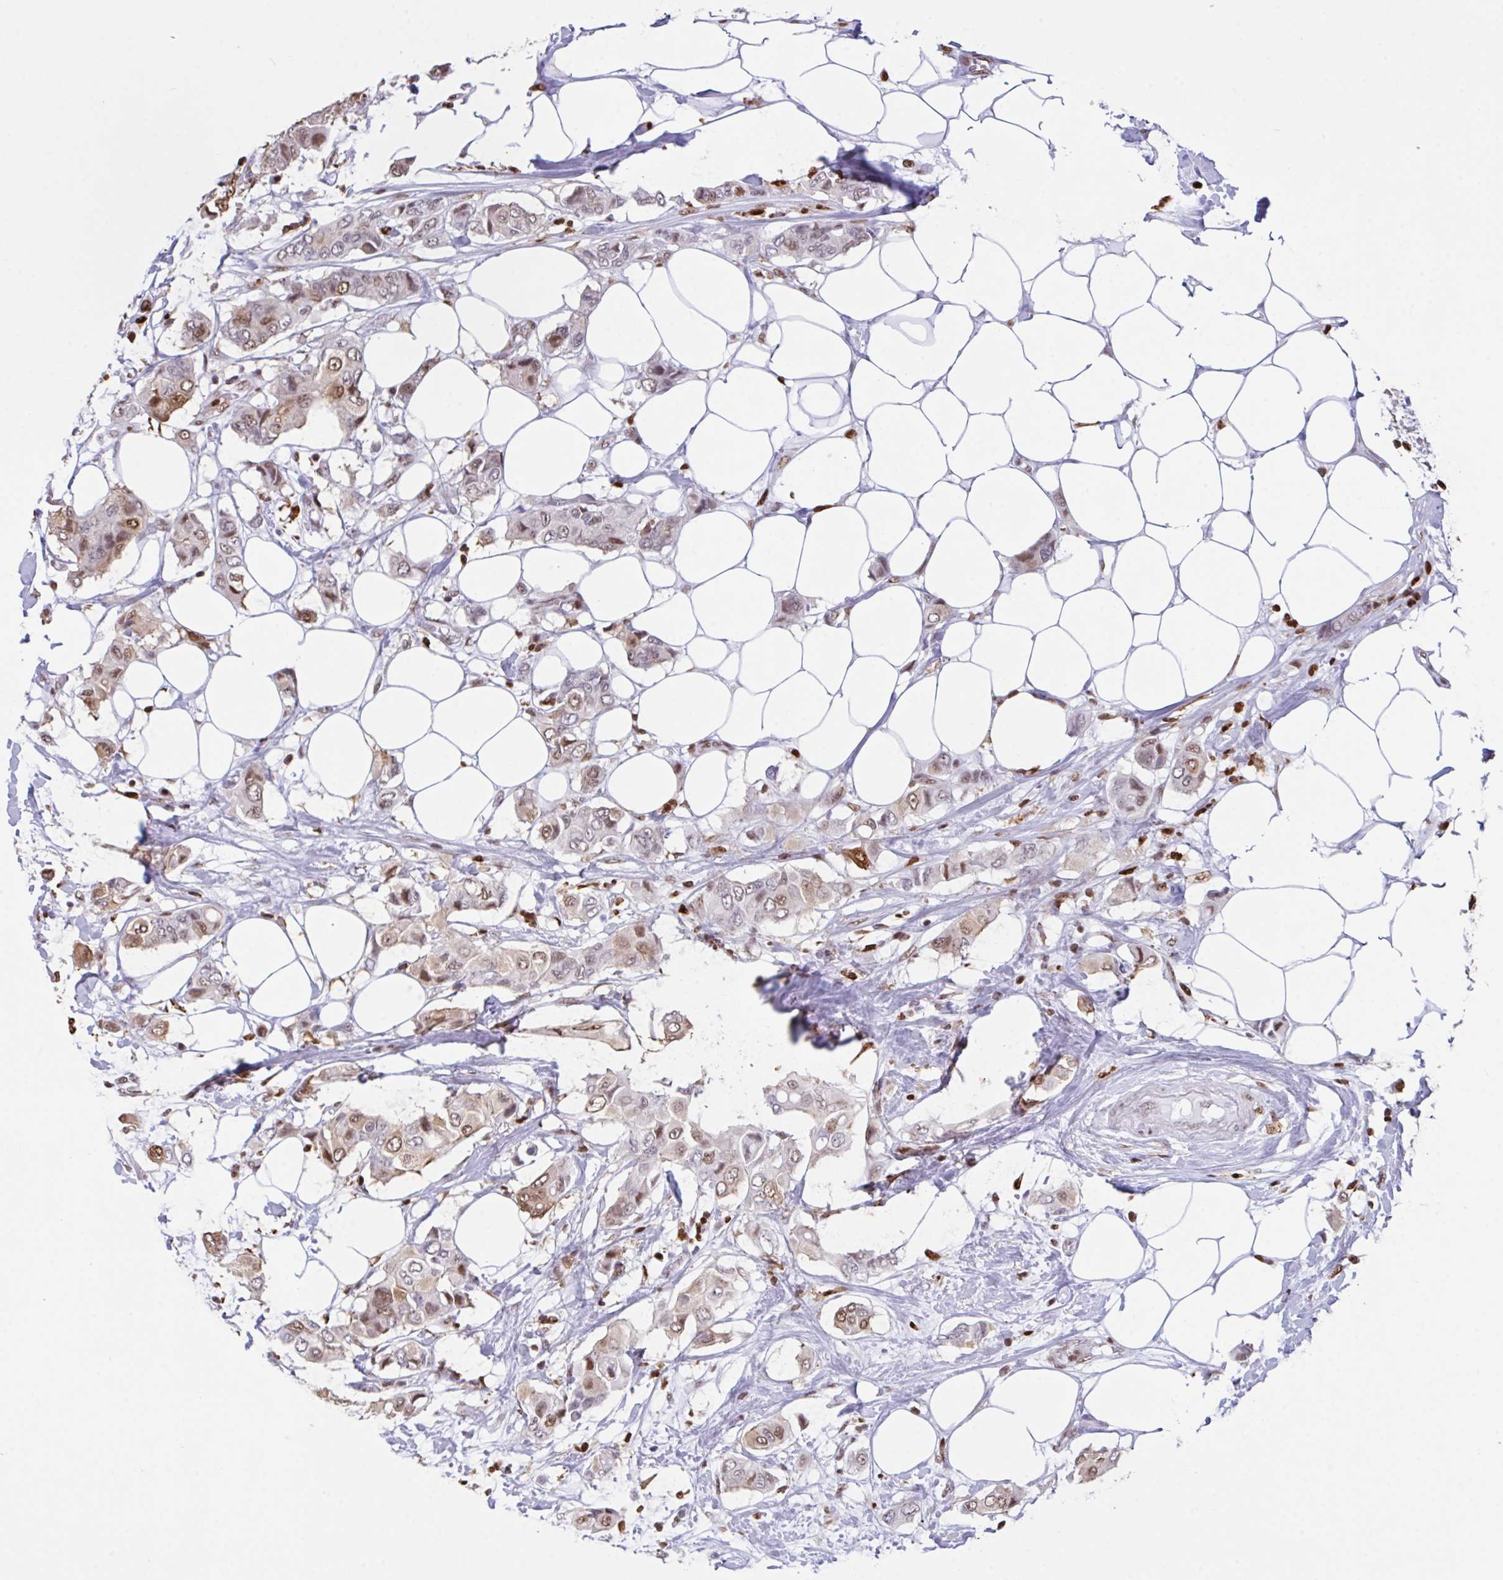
{"staining": {"intensity": "weak", "quantity": "25%-75%", "location": "cytoplasmic/membranous,nuclear"}, "tissue": "breast cancer", "cell_type": "Tumor cells", "image_type": "cancer", "snomed": [{"axis": "morphology", "description": "Lobular carcinoma"}, {"axis": "topography", "description": "Breast"}], "caption": "Immunohistochemical staining of human lobular carcinoma (breast) shows low levels of weak cytoplasmic/membranous and nuclear protein positivity in about 25%-75% of tumor cells.", "gene": "BTBD10", "patient": {"sex": "female", "age": 51}}